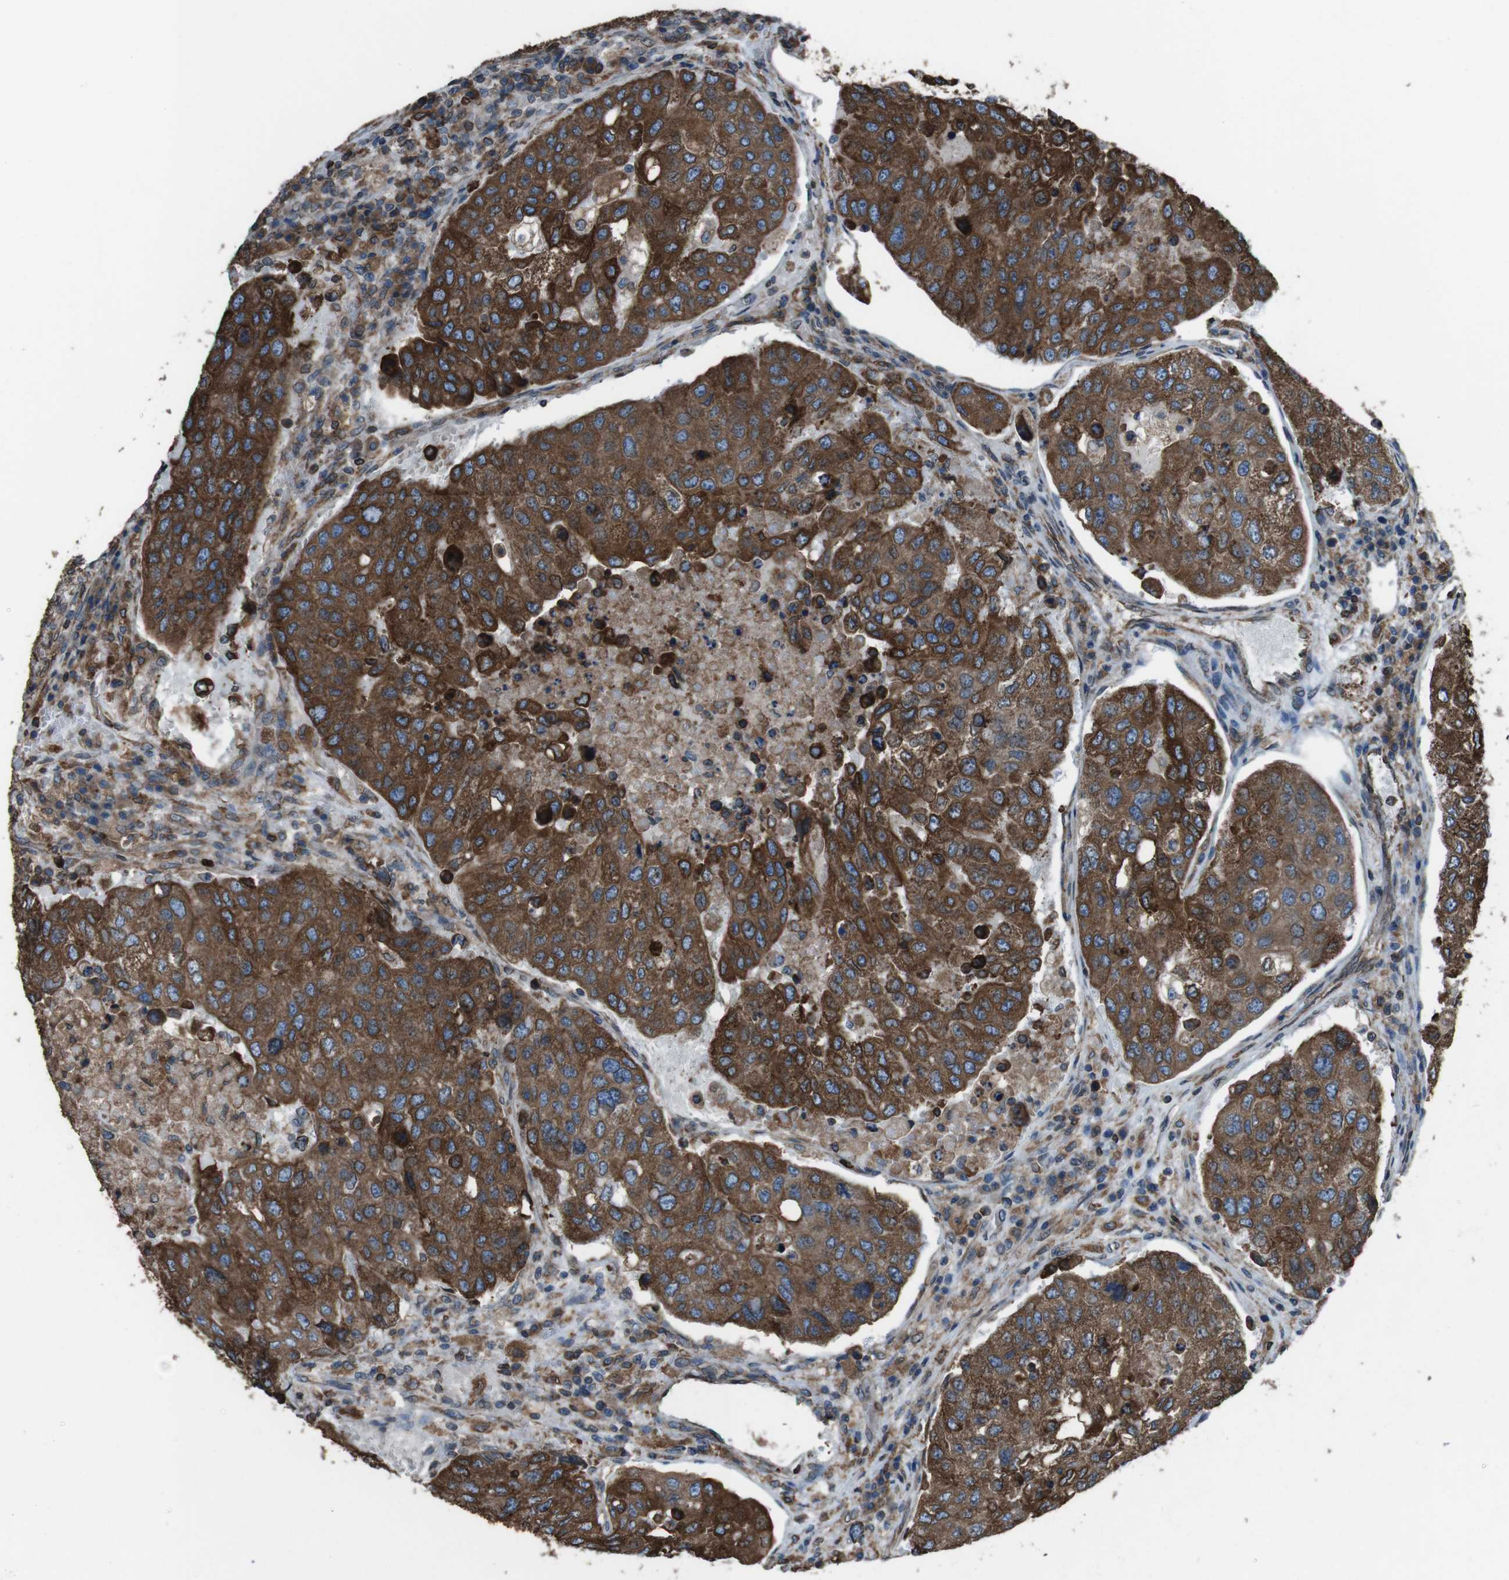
{"staining": {"intensity": "moderate", "quantity": ">75%", "location": "cytoplasmic/membranous"}, "tissue": "urothelial cancer", "cell_type": "Tumor cells", "image_type": "cancer", "snomed": [{"axis": "morphology", "description": "Urothelial carcinoma, High grade"}, {"axis": "topography", "description": "Lymph node"}, {"axis": "topography", "description": "Urinary bladder"}], "caption": "Human urothelial carcinoma (high-grade) stained with a brown dye displays moderate cytoplasmic/membranous positive staining in about >75% of tumor cells.", "gene": "APMAP", "patient": {"sex": "male", "age": 51}}